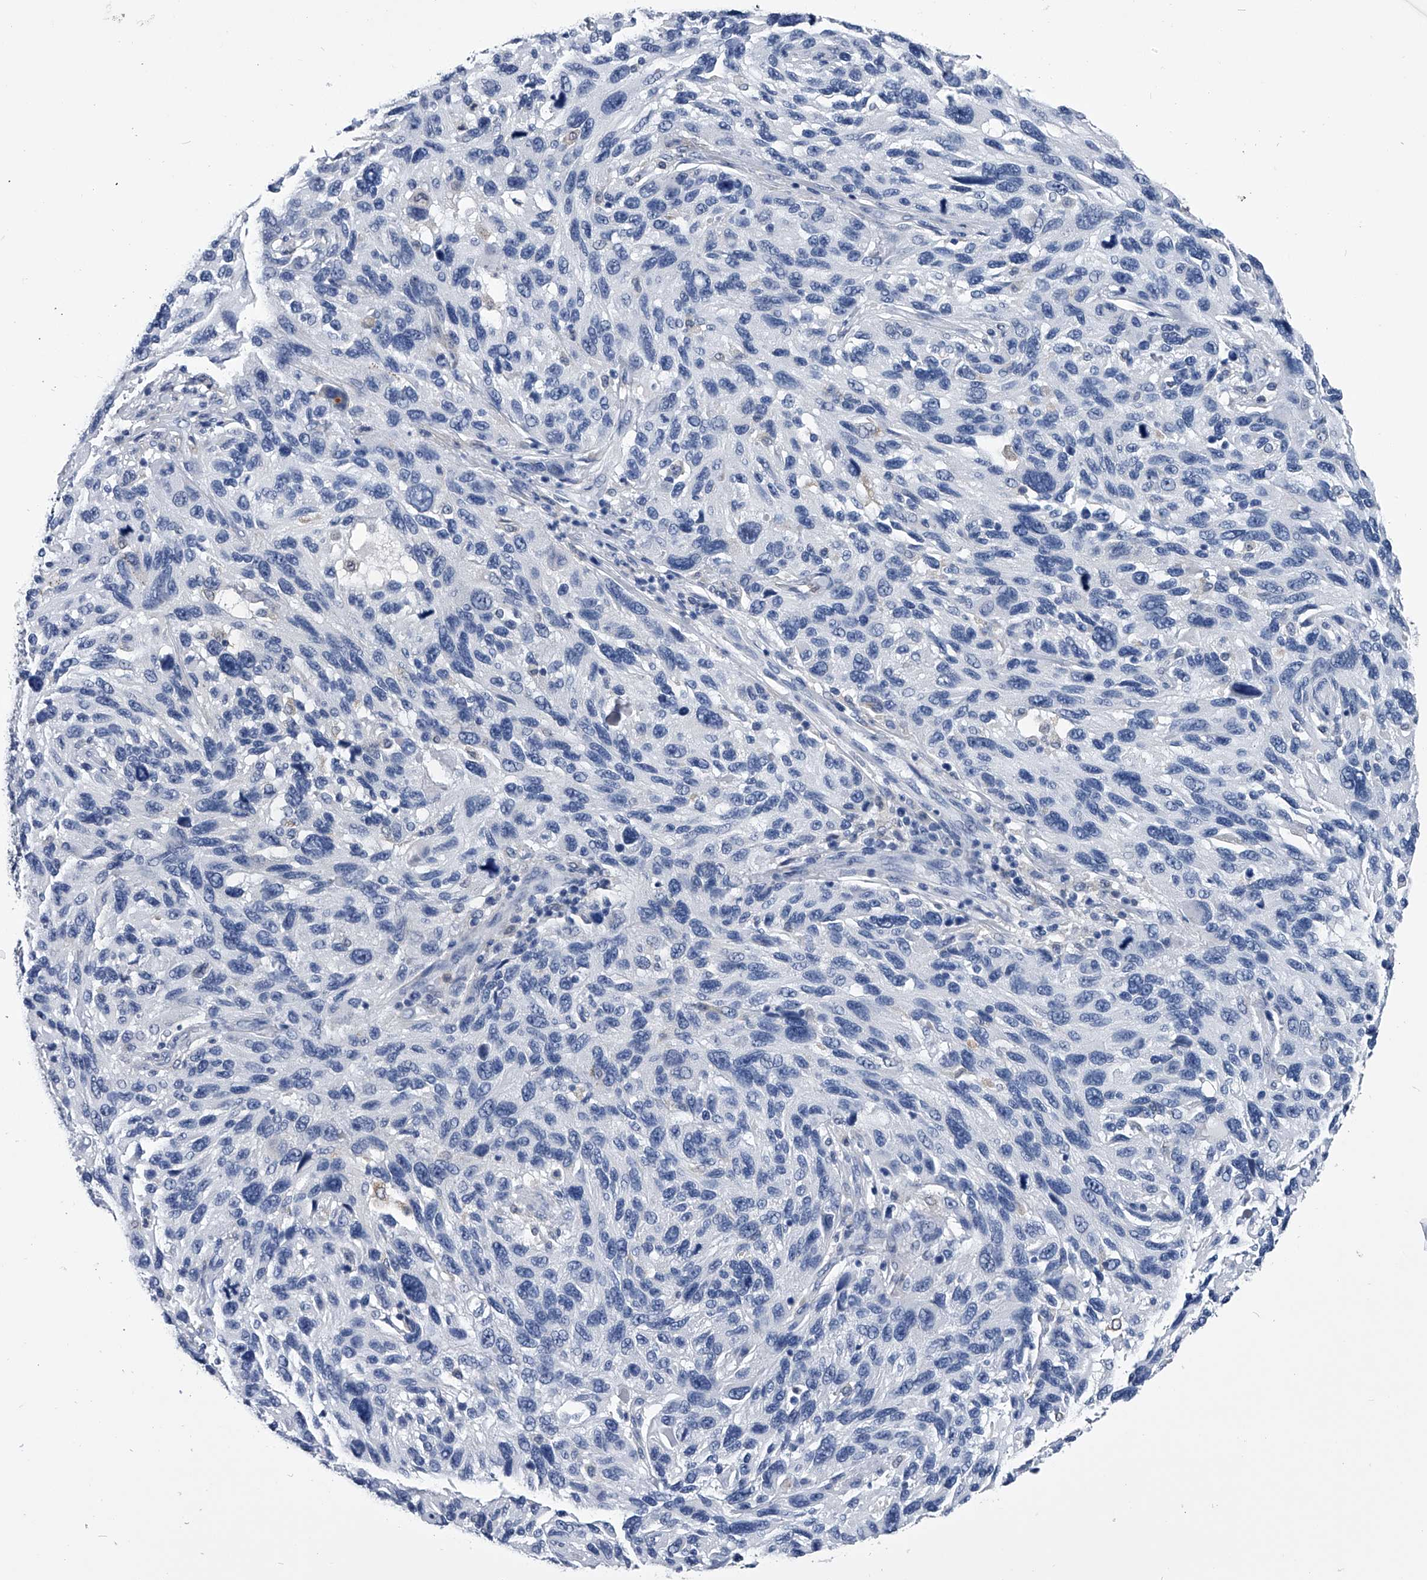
{"staining": {"intensity": "negative", "quantity": "none", "location": "none"}, "tissue": "melanoma", "cell_type": "Tumor cells", "image_type": "cancer", "snomed": [{"axis": "morphology", "description": "Malignant melanoma, NOS"}, {"axis": "topography", "description": "Skin"}], "caption": "Micrograph shows no protein staining in tumor cells of malignant melanoma tissue. (DAB IHC visualized using brightfield microscopy, high magnification).", "gene": "PDXK", "patient": {"sex": "male", "age": 53}}